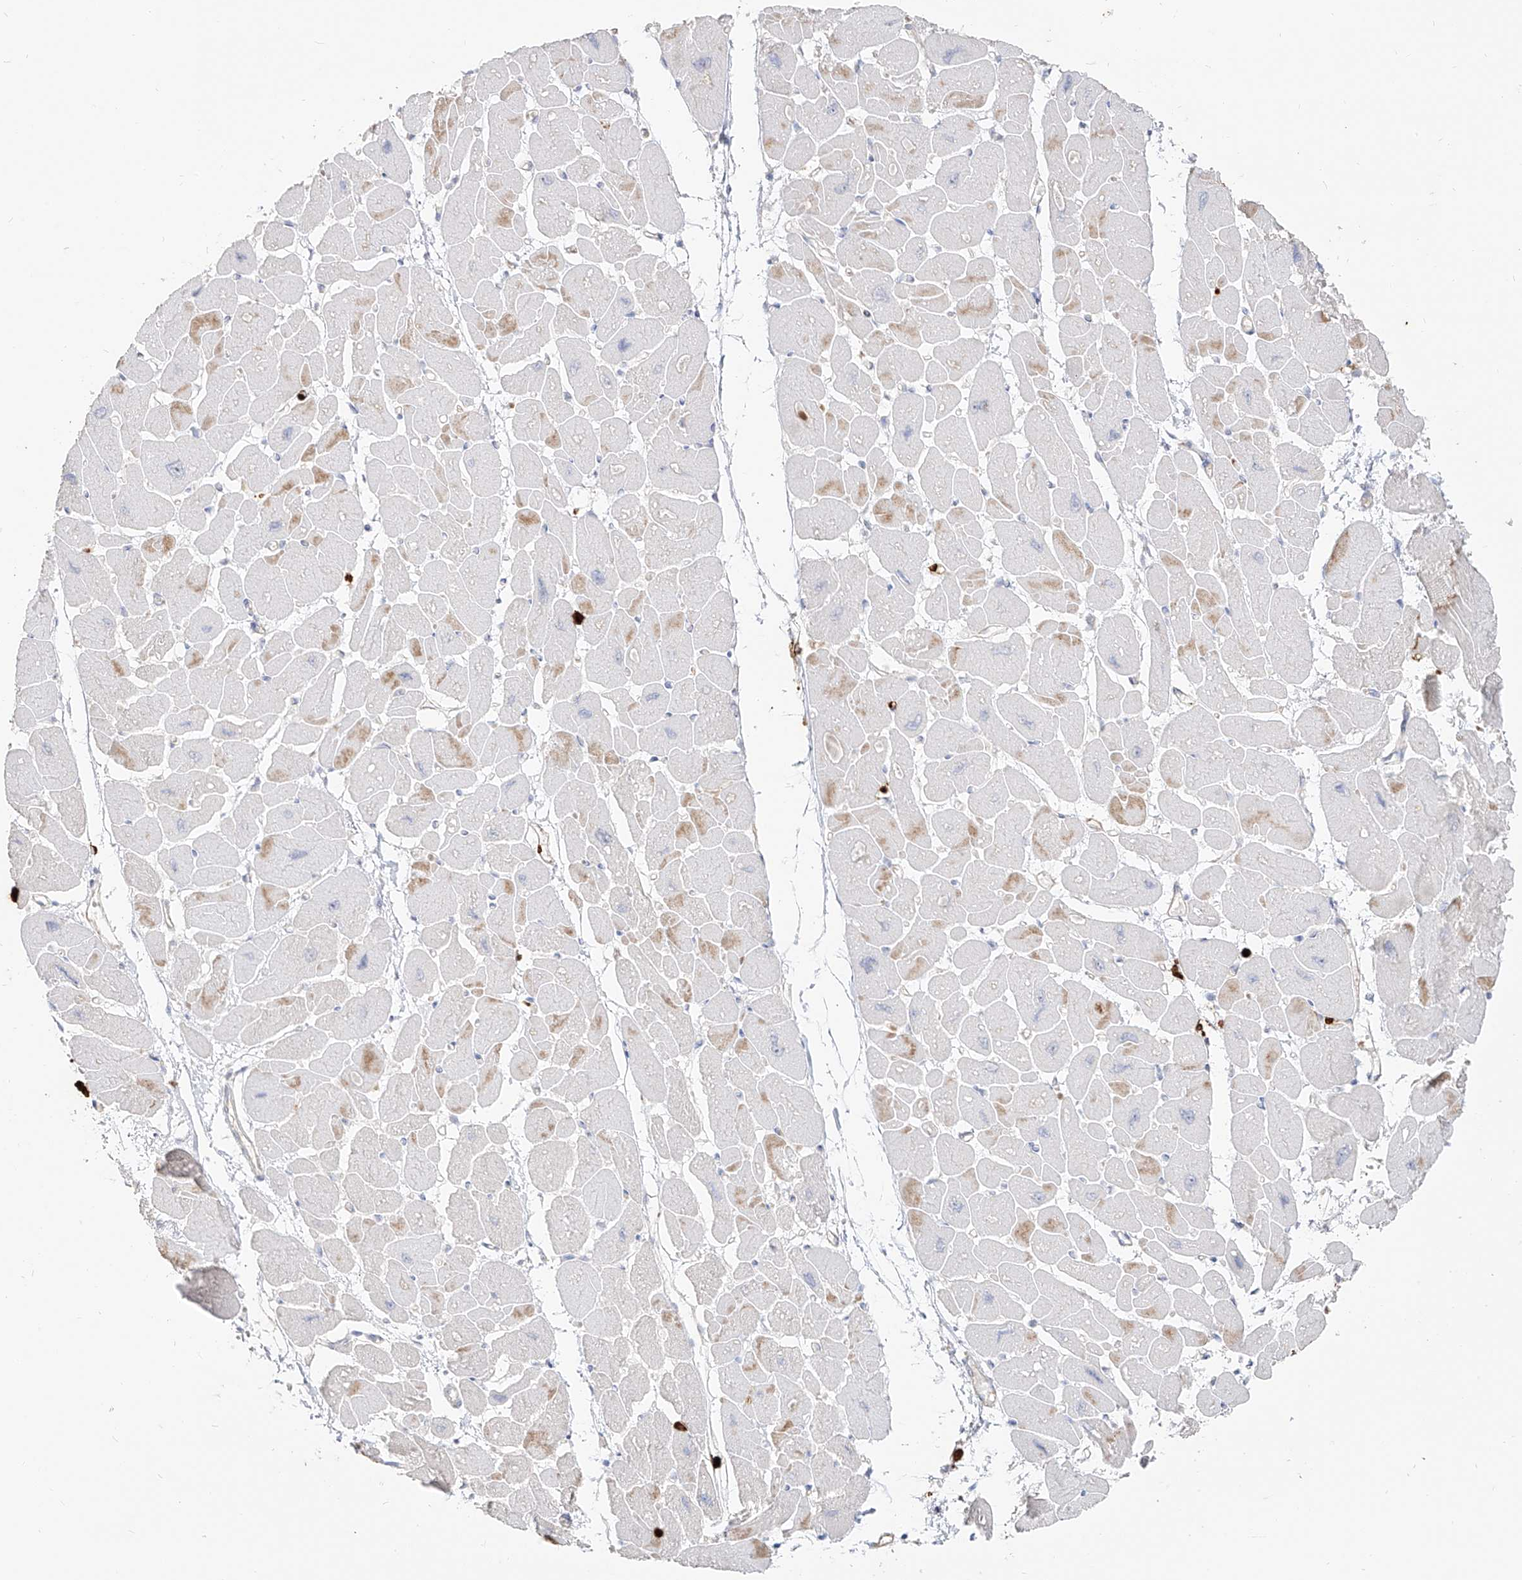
{"staining": {"intensity": "weak", "quantity": "25%-75%", "location": "cytoplasmic/membranous"}, "tissue": "heart muscle", "cell_type": "Cardiomyocytes", "image_type": "normal", "snomed": [{"axis": "morphology", "description": "Normal tissue, NOS"}, {"axis": "topography", "description": "Heart"}], "caption": "Cardiomyocytes reveal low levels of weak cytoplasmic/membranous staining in about 25%-75% of cells in unremarkable heart muscle. Ihc stains the protein of interest in brown and the nuclei are stained blue.", "gene": "ZNF227", "patient": {"sex": "female", "age": 54}}